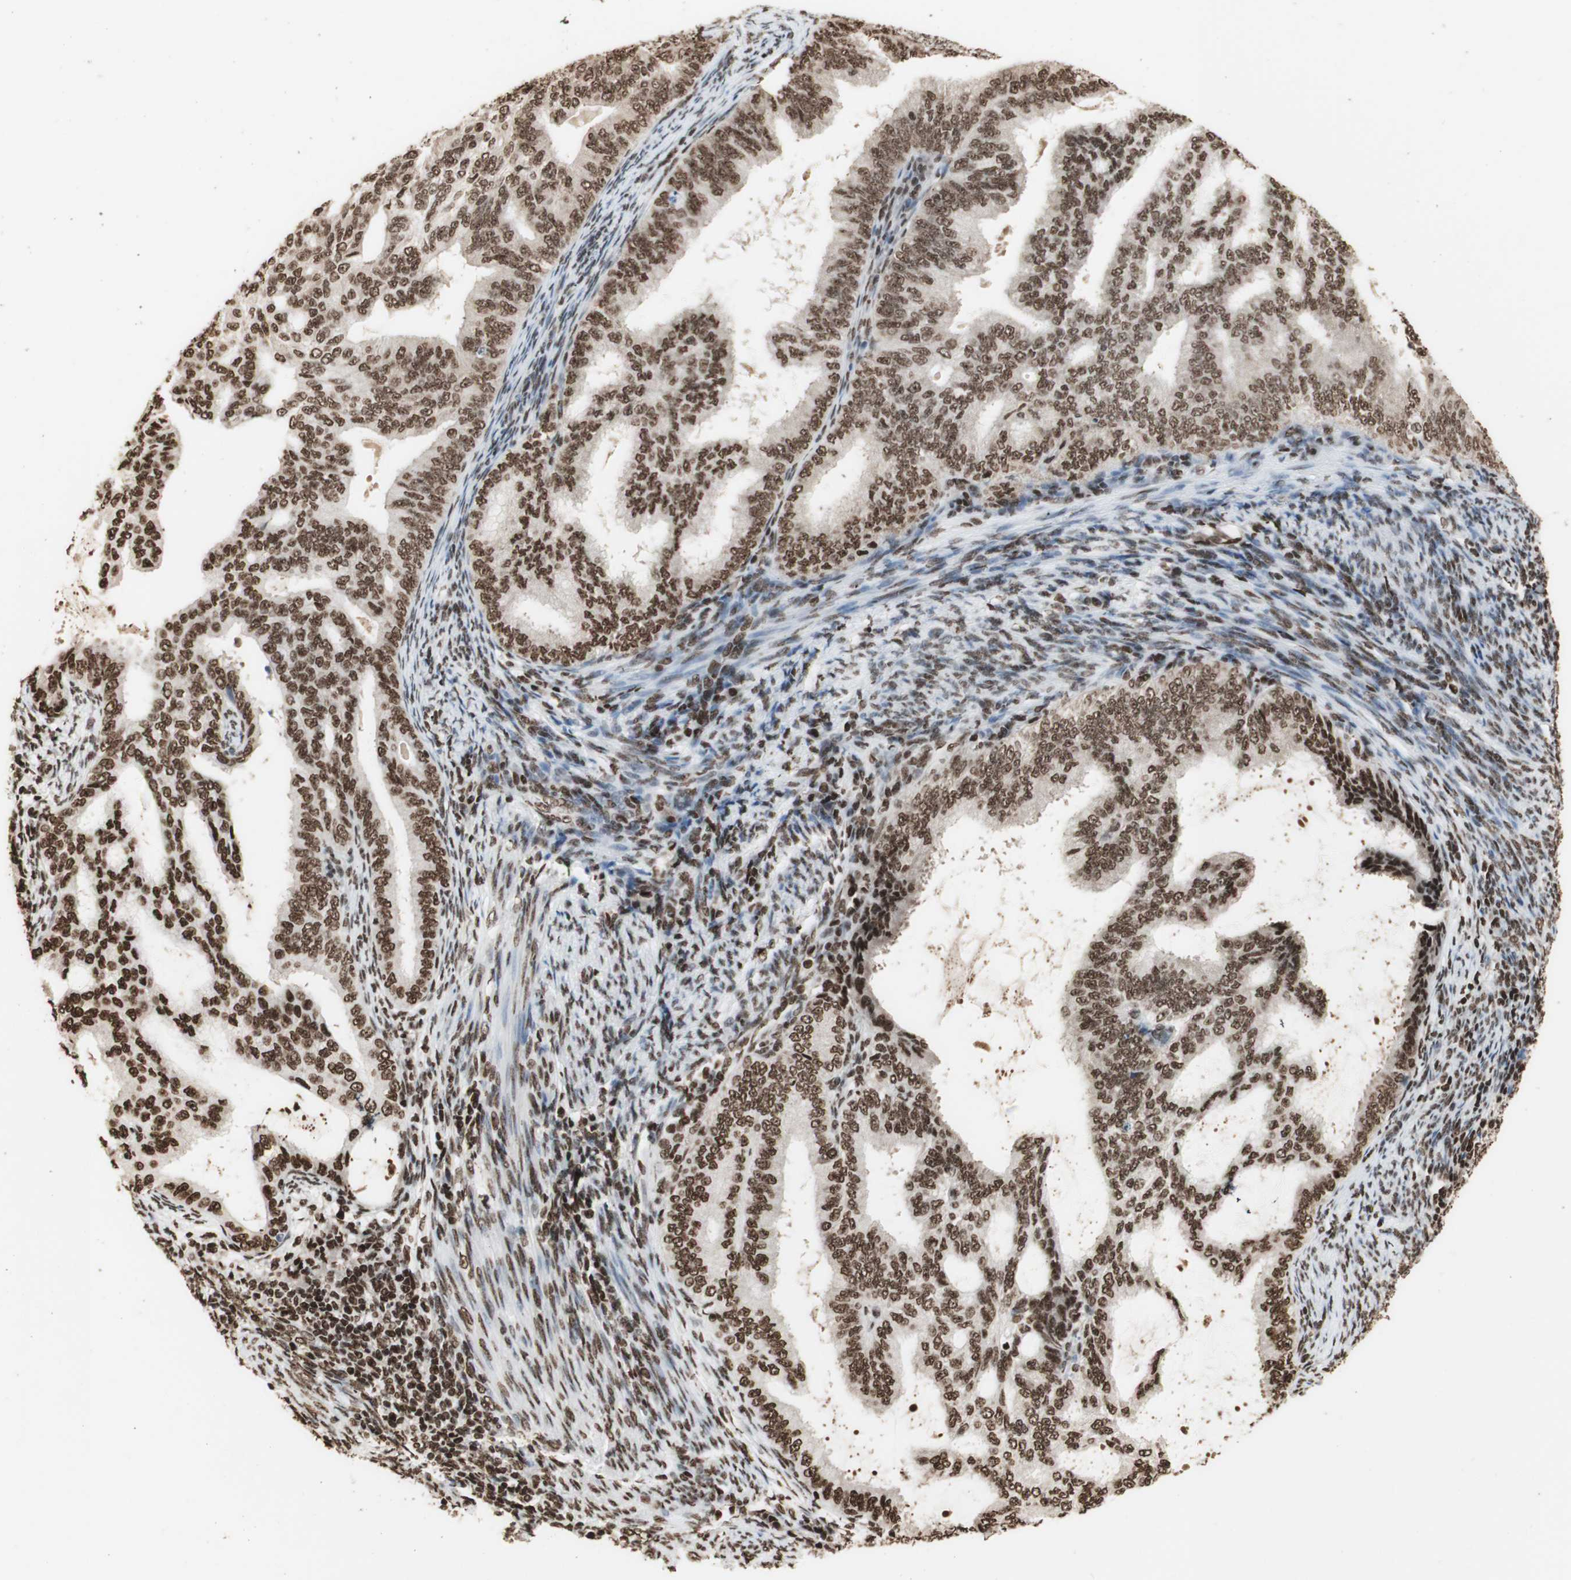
{"staining": {"intensity": "strong", "quantity": ">75%", "location": "cytoplasmic/membranous,nuclear"}, "tissue": "endometrial cancer", "cell_type": "Tumor cells", "image_type": "cancer", "snomed": [{"axis": "morphology", "description": "Adenocarcinoma, NOS"}, {"axis": "topography", "description": "Endometrium"}], "caption": "There is high levels of strong cytoplasmic/membranous and nuclear positivity in tumor cells of endometrial cancer, as demonstrated by immunohistochemical staining (brown color).", "gene": "HNRNPA2B1", "patient": {"sex": "female", "age": 58}}